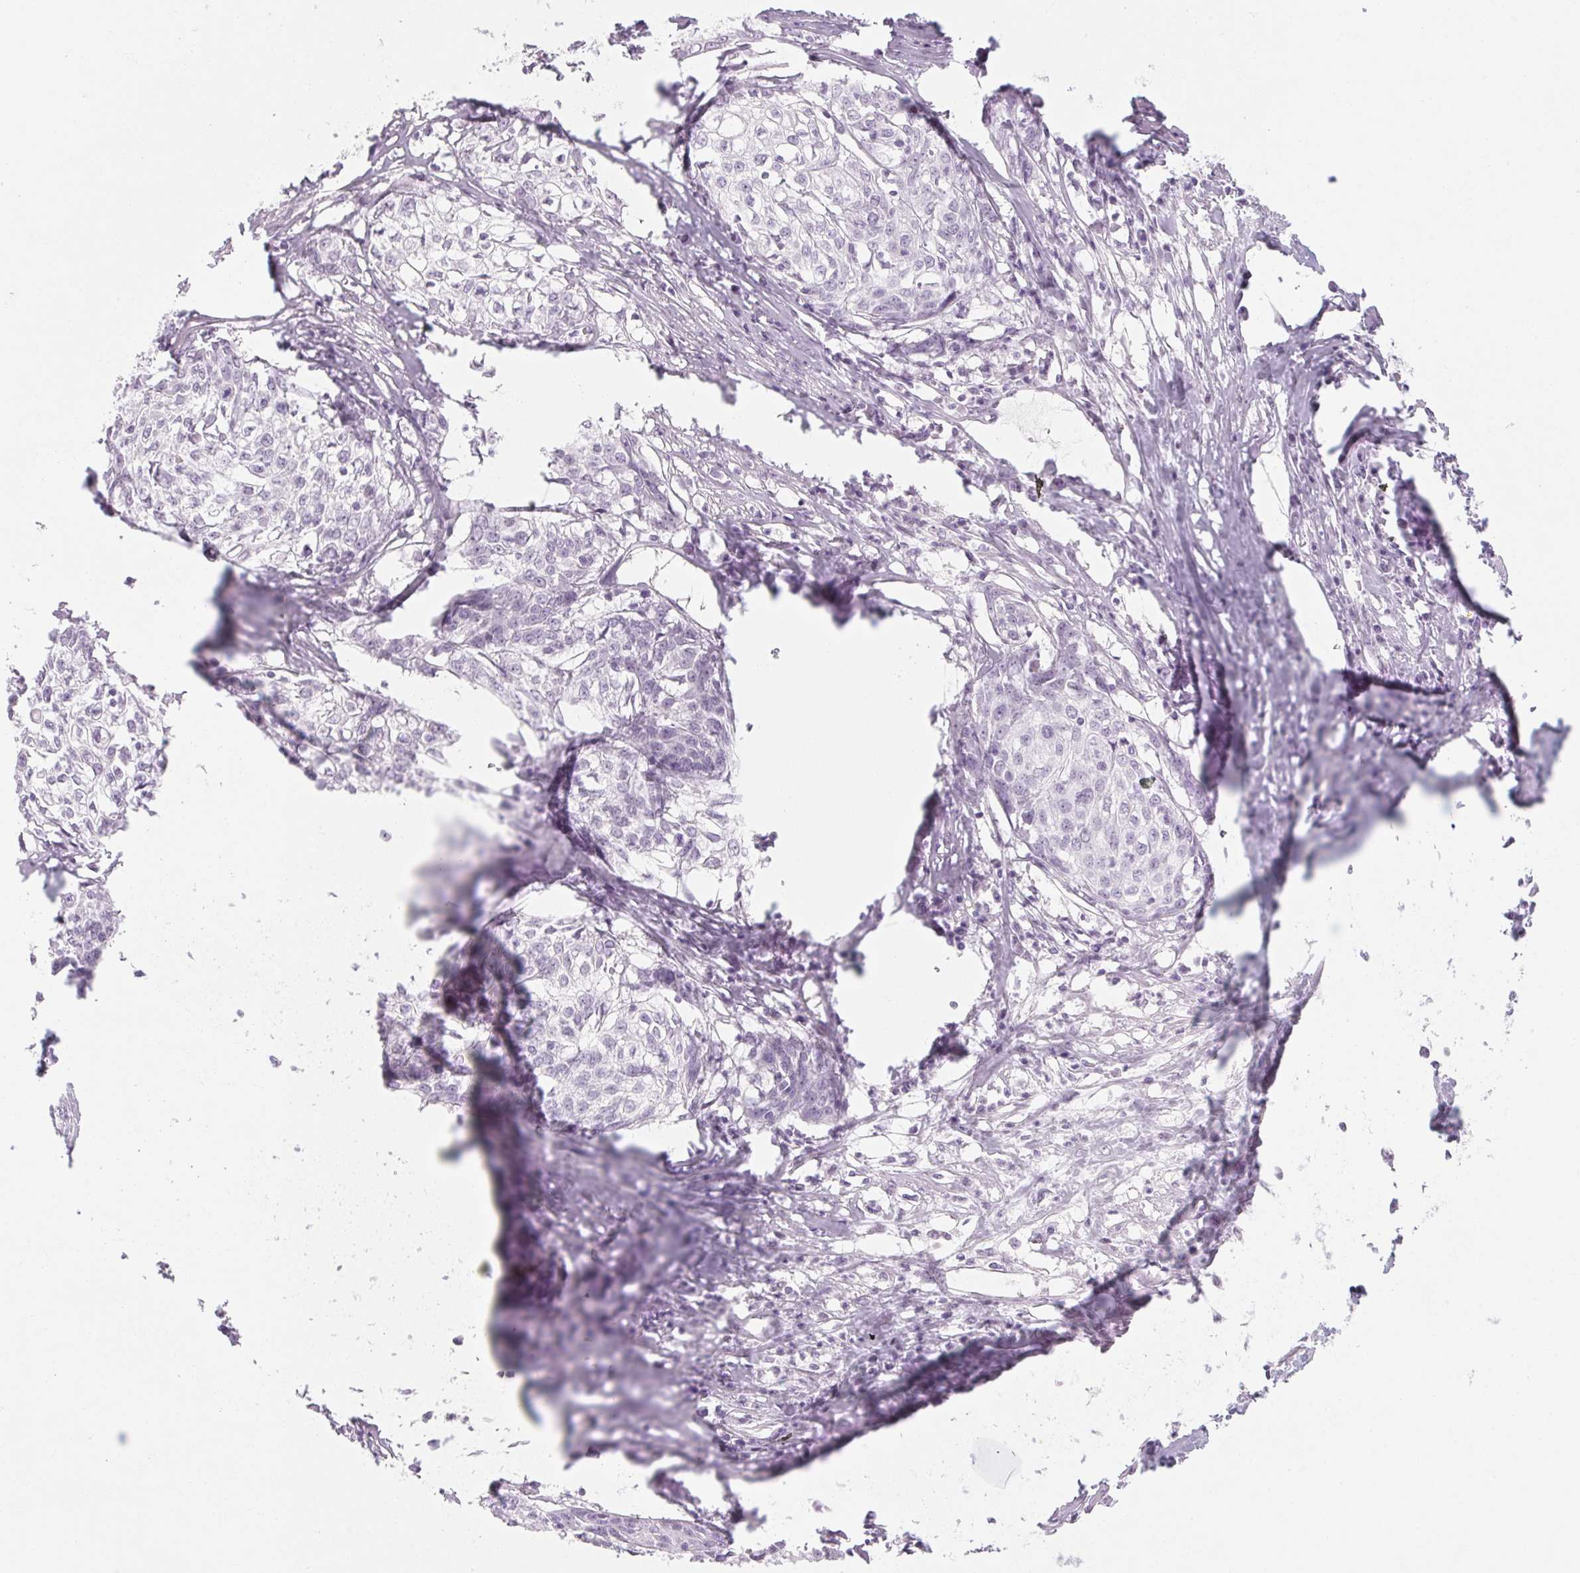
{"staining": {"intensity": "negative", "quantity": "none", "location": "none"}, "tissue": "cervical cancer", "cell_type": "Tumor cells", "image_type": "cancer", "snomed": [{"axis": "morphology", "description": "Squamous cell carcinoma, NOS"}, {"axis": "topography", "description": "Cervix"}], "caption": "Immunohistochemical staining of human squamous cell carcinoma (cervical) reveals no significant positivity in tumor cells.", "gene": "KCNQ2", "patient": {"sex": "female", "age": 39}}